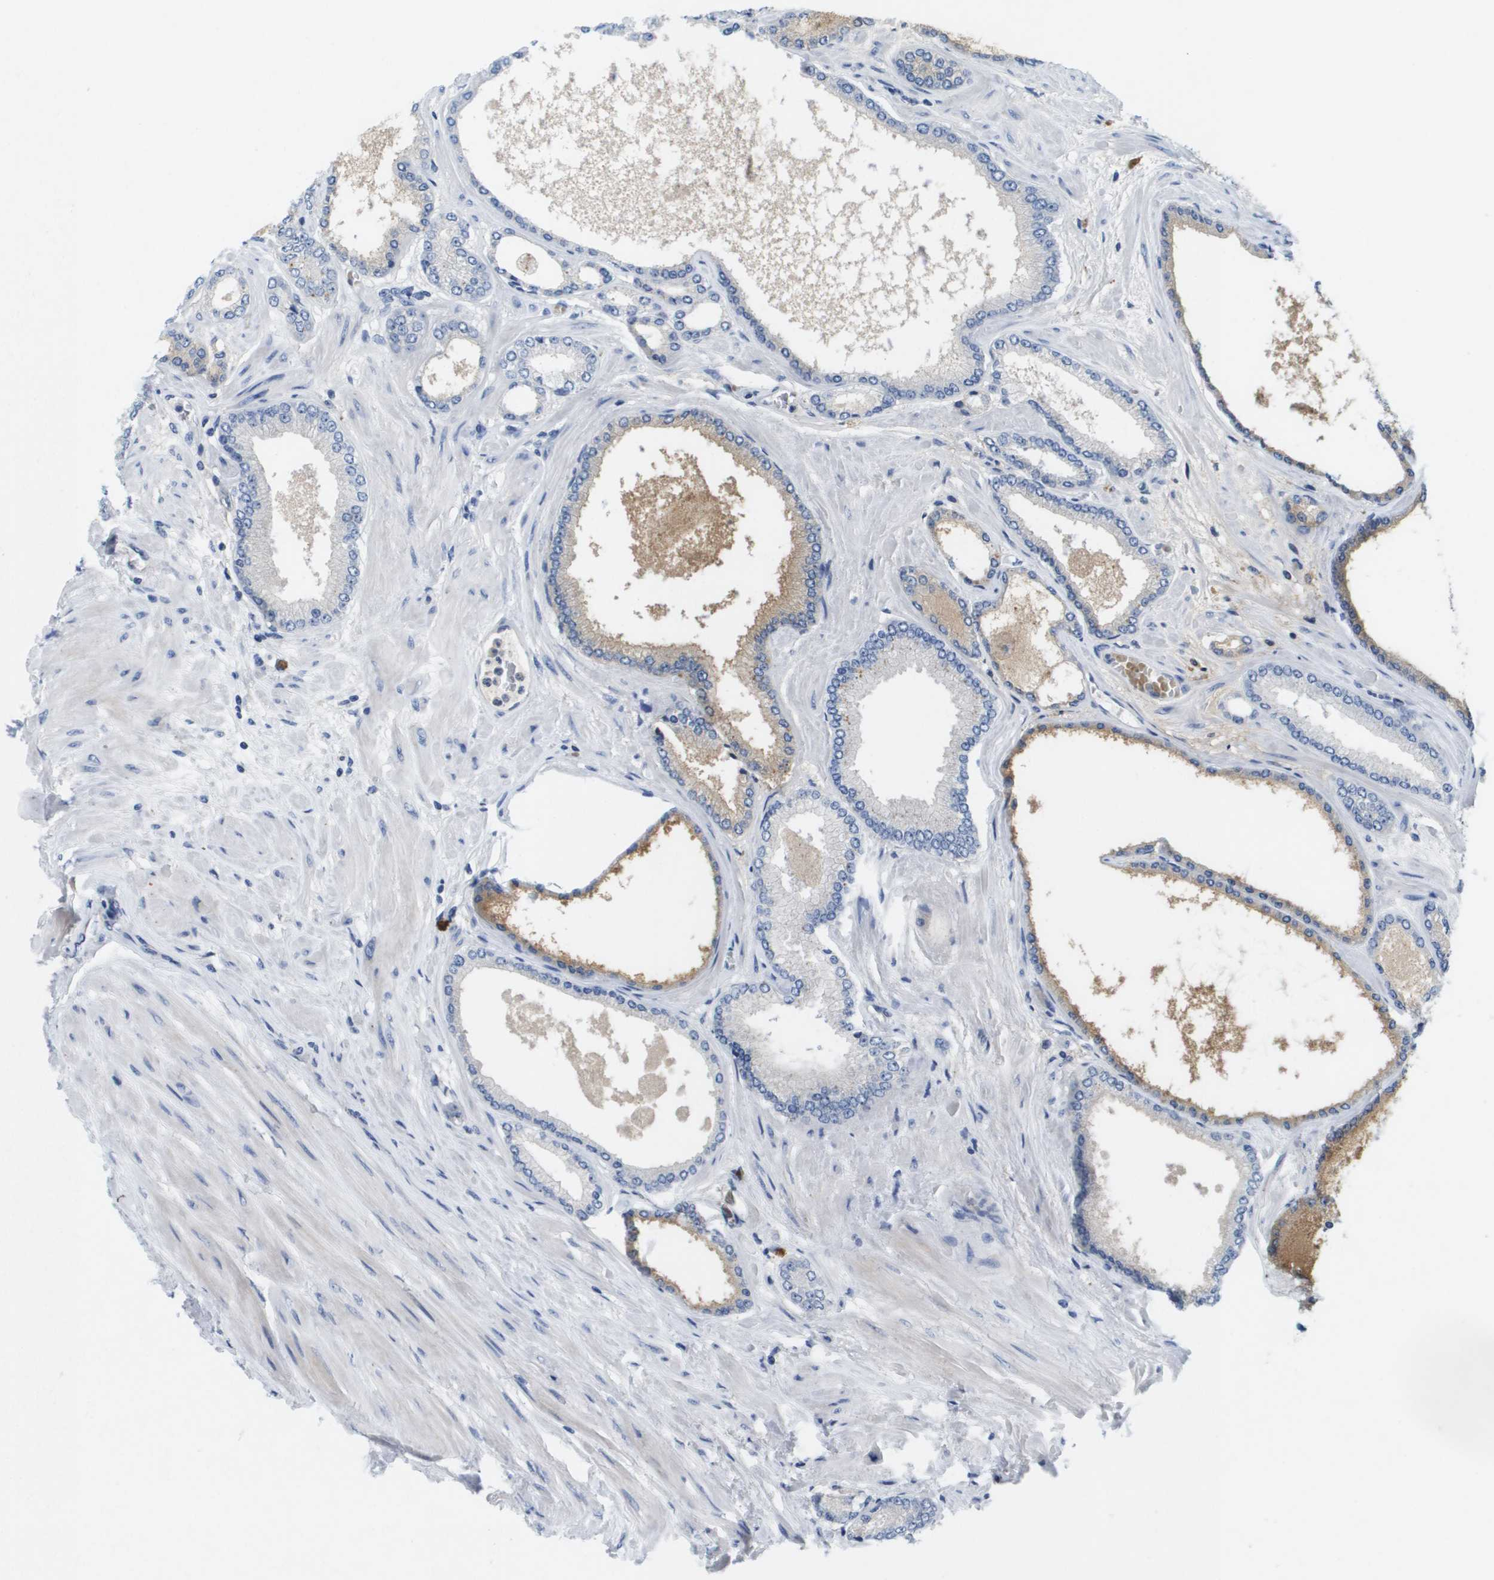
{"staining": {"intensity": "weak", "quantity": "<25%", "location": "cytoplasmic/membranous"}, "tissue": "prostate cancer", "cell_type": "Tumor cells", "image_type": "cancer", "snomed": [{"axis": "morphology", "description": "Adenocarcinoma, High grade"}, {"axis": "topography", "description": "Prostate"}], "caption": "Immunohistochemistry (IHC) image of neoplastic tissue: prostate cancer stained with DAB shows no significant protein positivity in tumor cells.", "gene": "LIPG", "patient": {"sex": "male", "age": 61}}